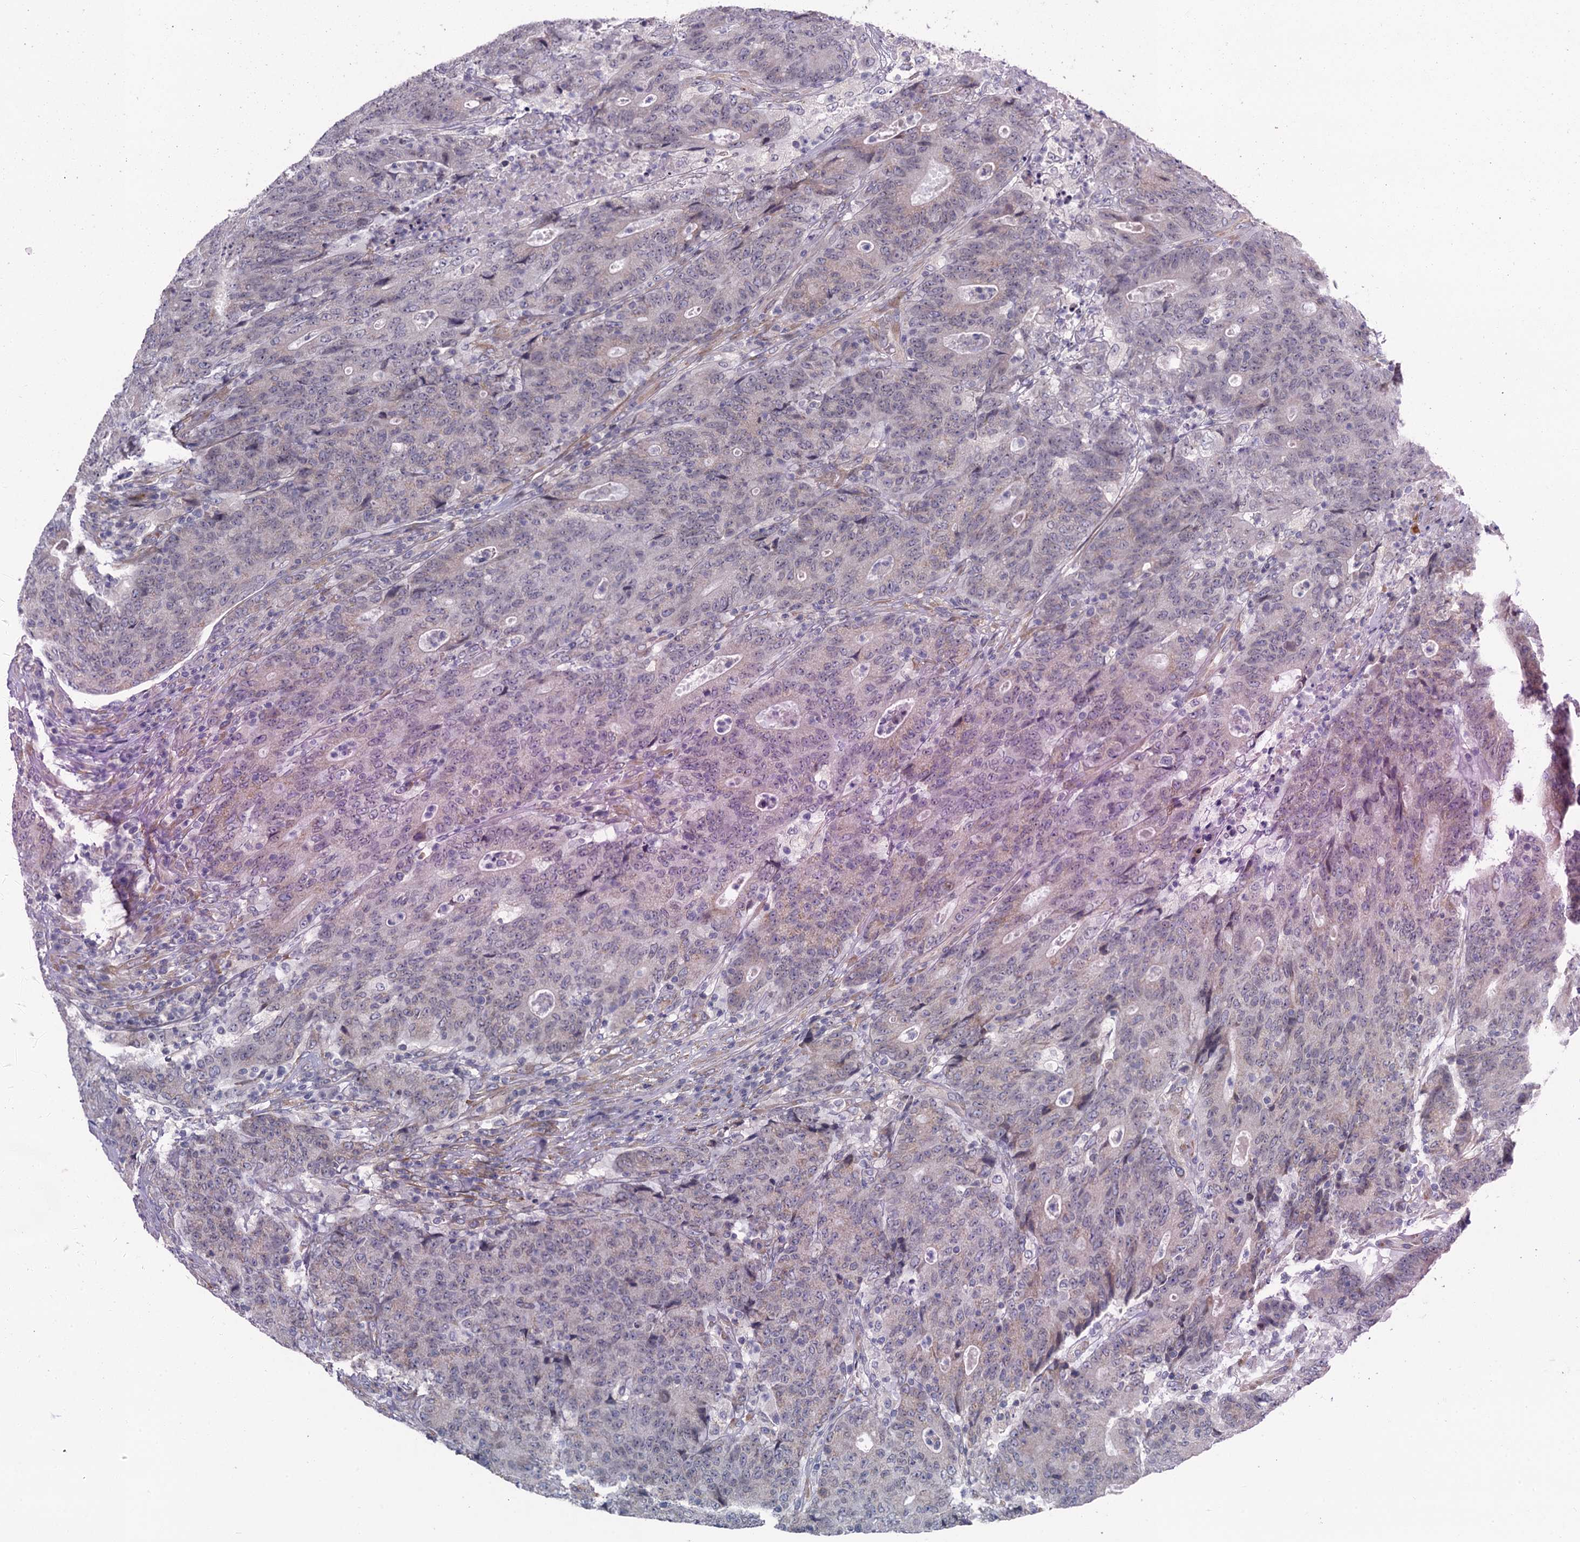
{"staining": {"intensity": "negative", "quantity": "none", "location": "none"}, "tissue": "colorectal cancer", "cell_type": "Tumor cells", "image_type": "cancer", "snomed": [{"axis": "morphology", "description": "Adenocarcinoma, NOS"}, {"axis": "topography", "description": "Colon"}], "caption": "Immunohistochemistry (IHC) histopathology image of human colorectal cancer stained for a protein (brown), which exhibits no expression in tumor cells.", "gene": "POGLUT3", "patient": {"sex": "female", "age": 75}}